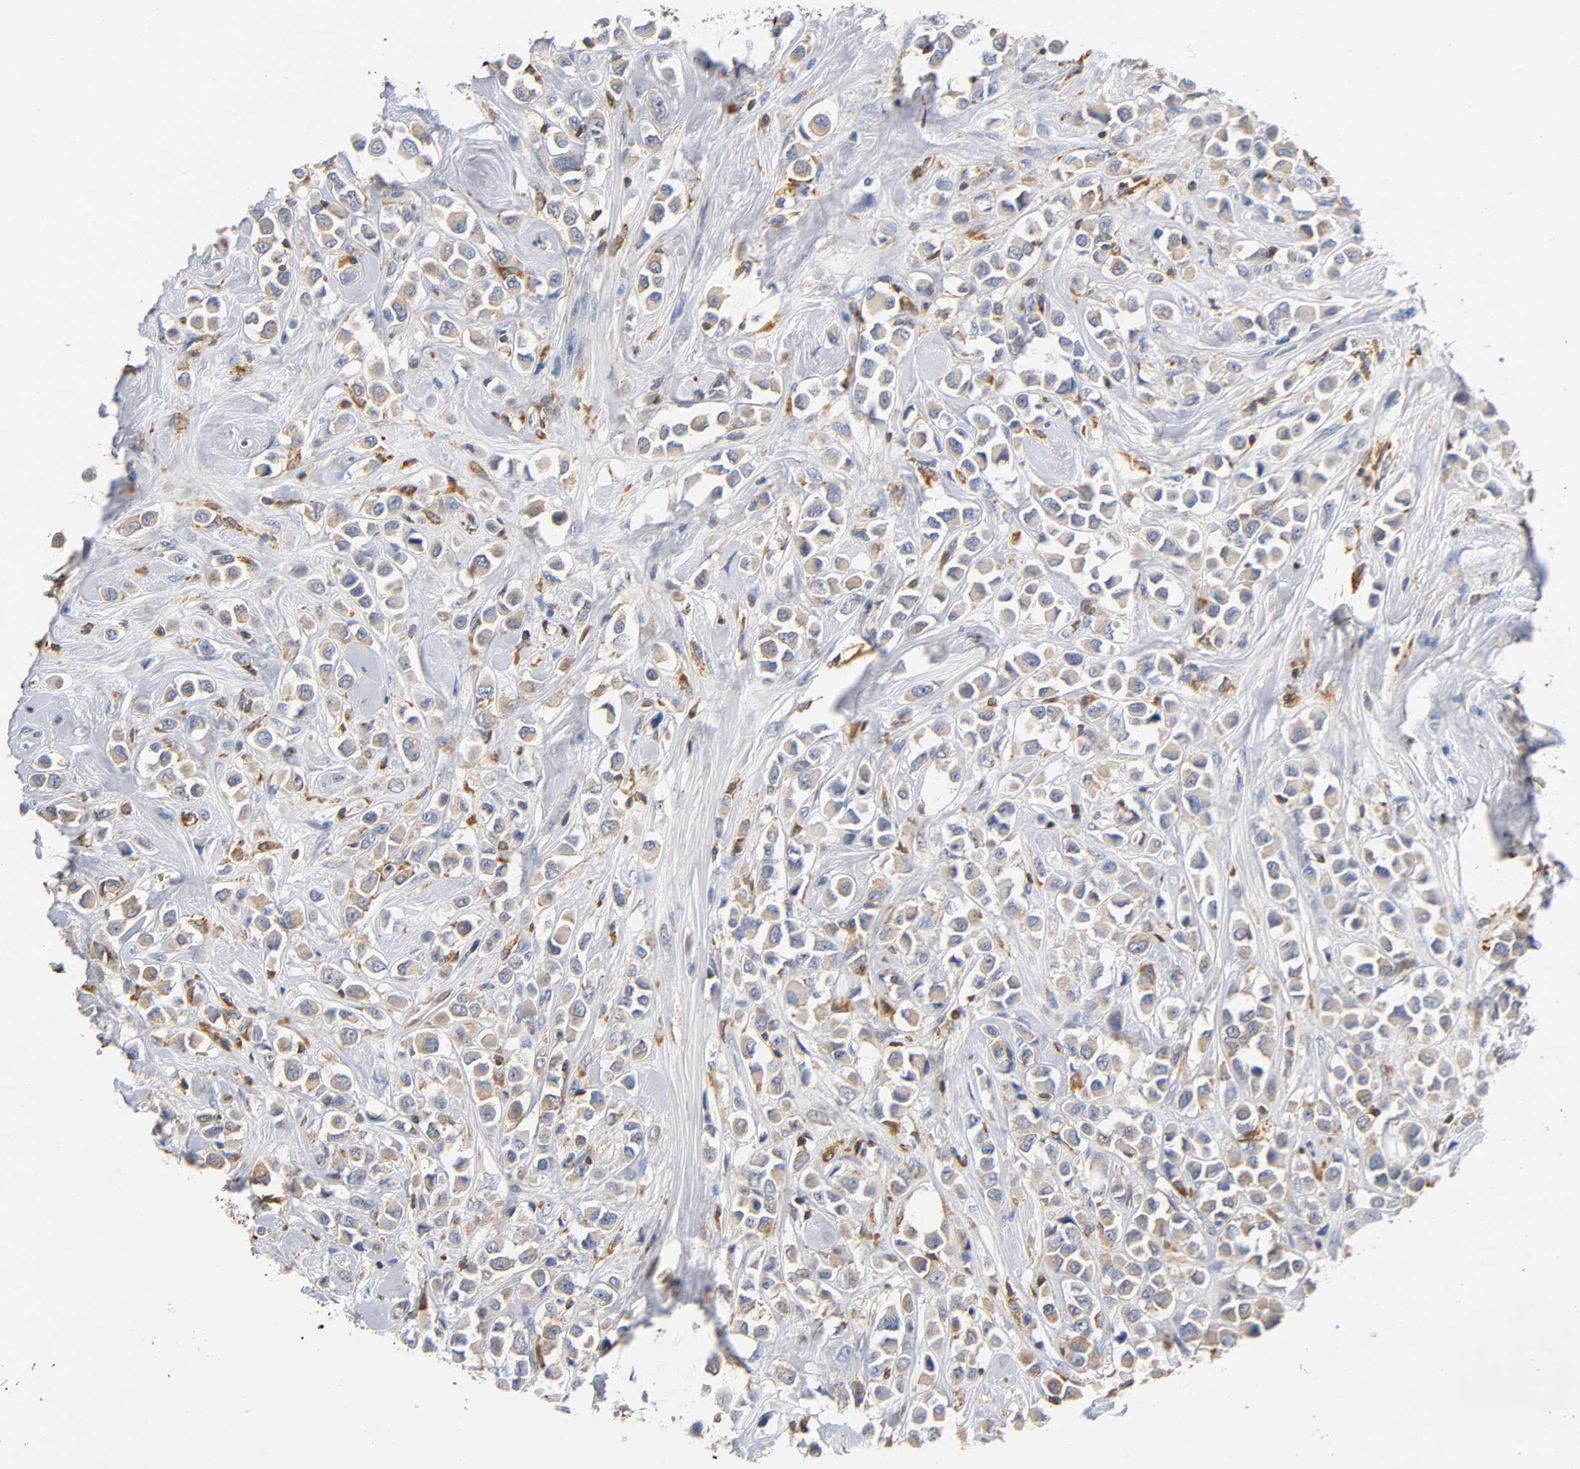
{"staining": {"intensity": "weak", "quantity": ">75%", "location": "cytoplasmic/membranous"}, "tissue": "breast cancer", "cell_type": "Tumor cells", "image_type": "cancer", "snomed": [{"axis": "morphology", "description": "Duct carcinoma"}, {"axis": "topography", "description": "Breast"}], "caption": "DAB (3,3'-diaminobenzidine) immunohistochemical staining of breast infiltrating ductal carcinoma reveals weak cytoplasmic/membranous protein positivity in approximately >75% of tumor cells.", "gene": "UCKL1", "patient": {"sex": "female", "age": 61}}